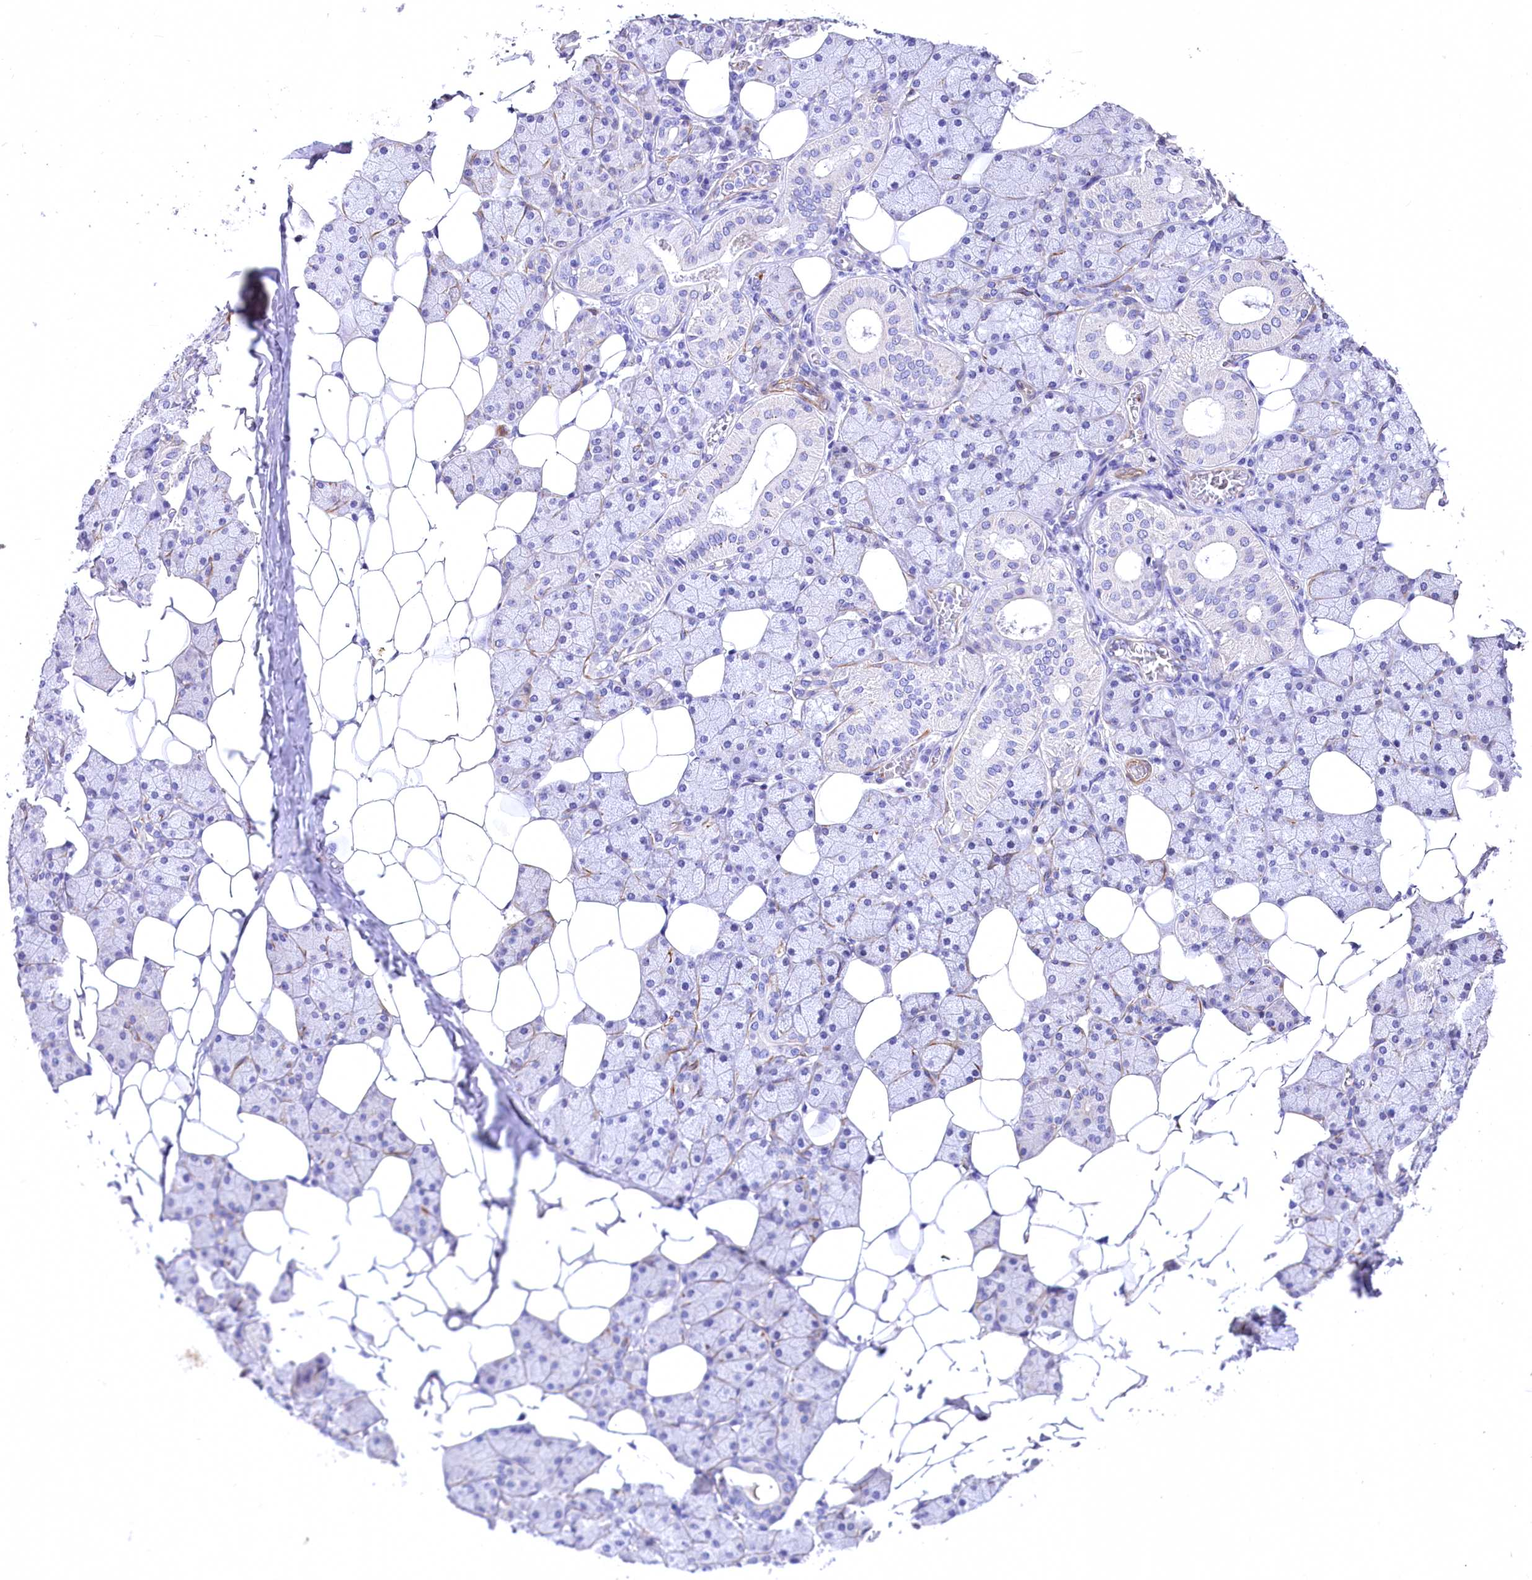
{"staining": {"intensity": "negative", "quantity": "none", "location": "none"}, "tissue": "salivary gland", "cell_type": "Glandular cells", "image_type": "normal", "snomed": [{"axis": "morphology", "description": "Normal tissue, NOS"}, {"axis": "topography", "description": "Salivary gland"}], "caption": "Immunohistochemistry (IHC) of normal human salivary gland shows no staining in glandular cells.", "gene": "RDH16", "patient": {"sex": "female", "age": 33}}